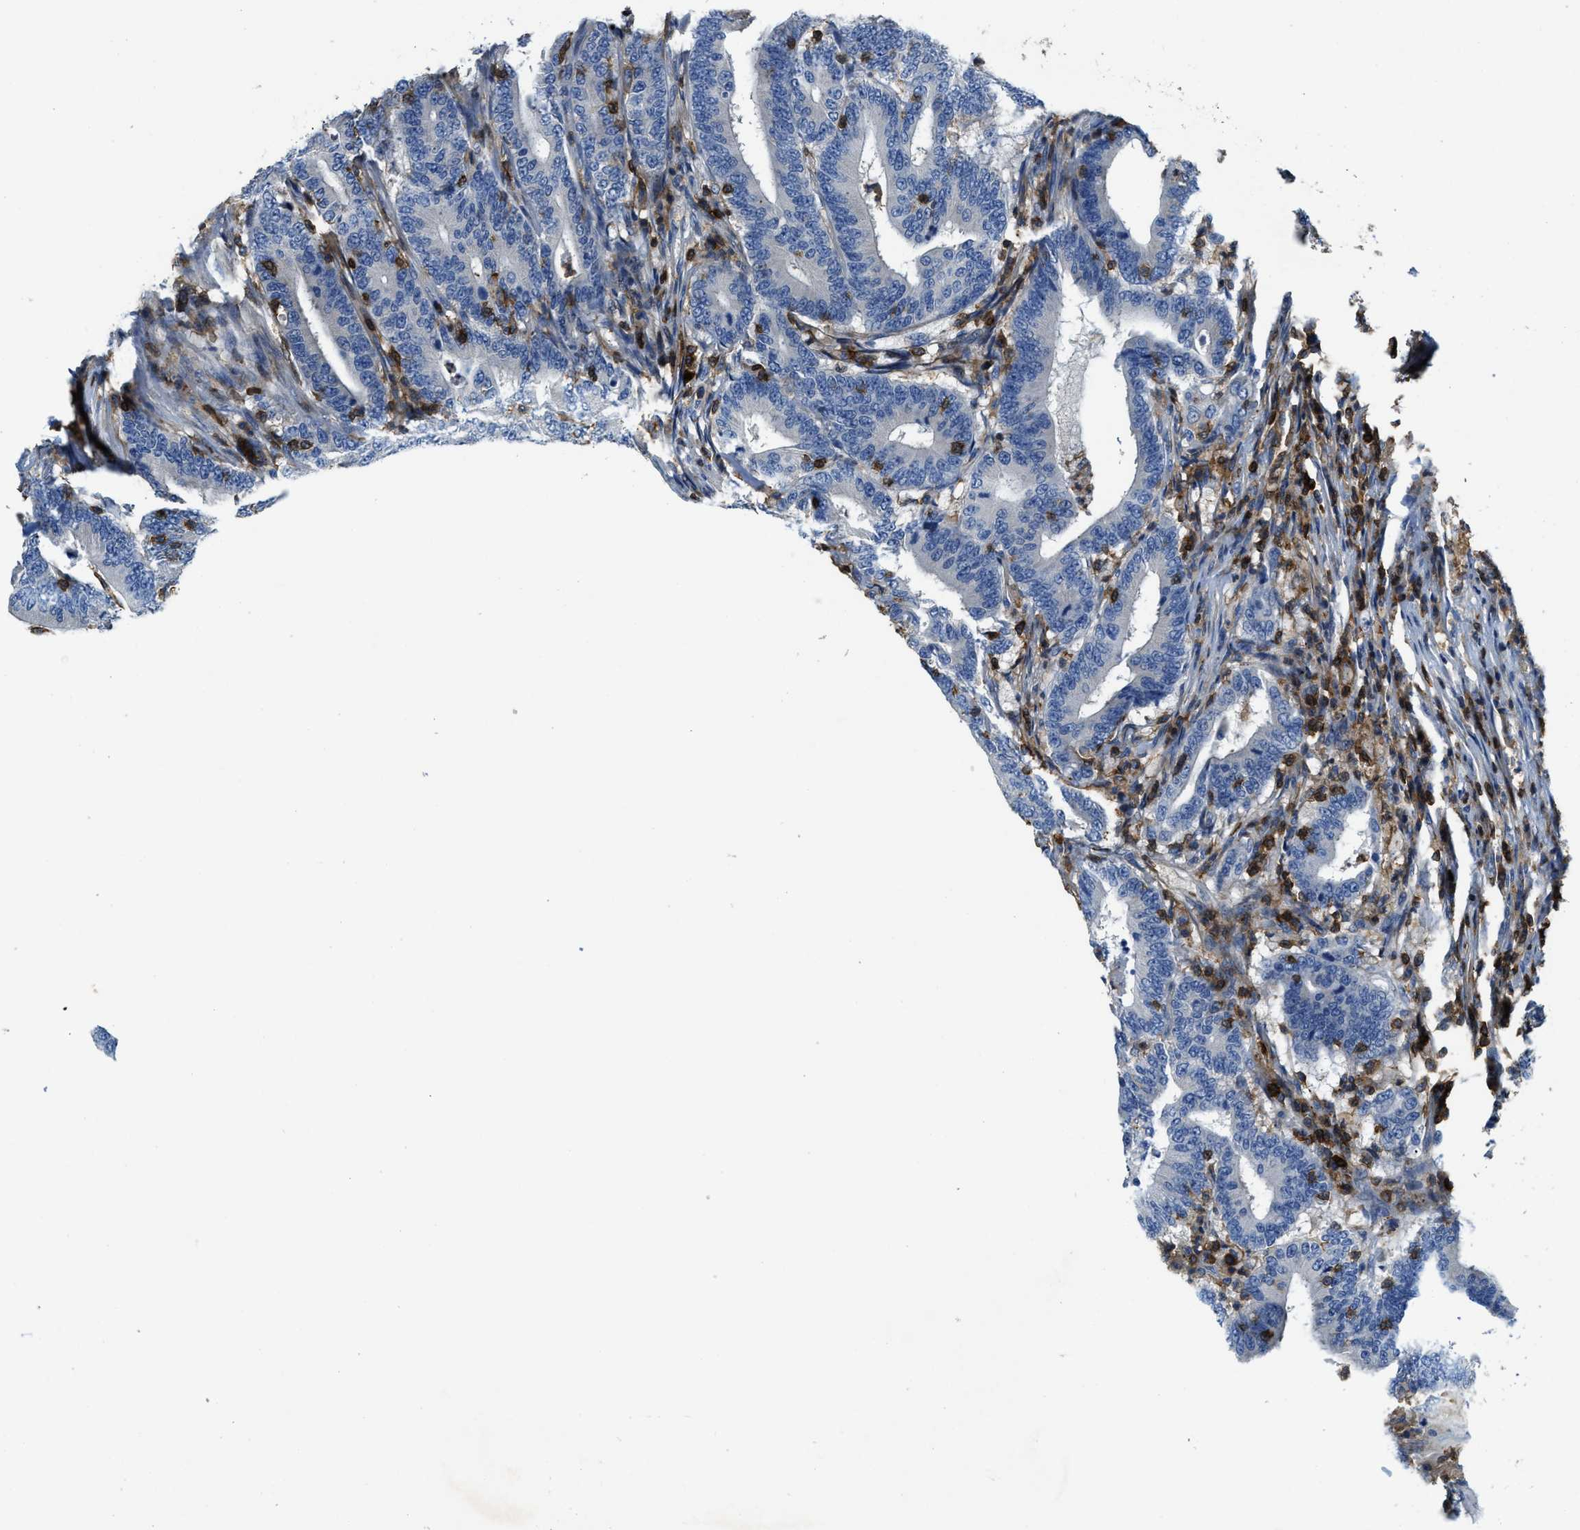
{"staining": {"intensity": "negative", "quantity": "none", "location": "none"}, "tissue": "colorectal cancer", "cell_type": "Tumor cells", "image_type": "cancer", "snomed": [{"axis": "morphology", "description": "Adenocarcinoma, NOS"}, {"axis": "topography", "description": "Colon"}], "caption": "Immunohistochemical staining of human colorectal cancer (adenocarcinoma) exhibits no significant staining in tumor cells.", "gene": "MYO1G", "patient": {"sex": "female", "age": 66}}